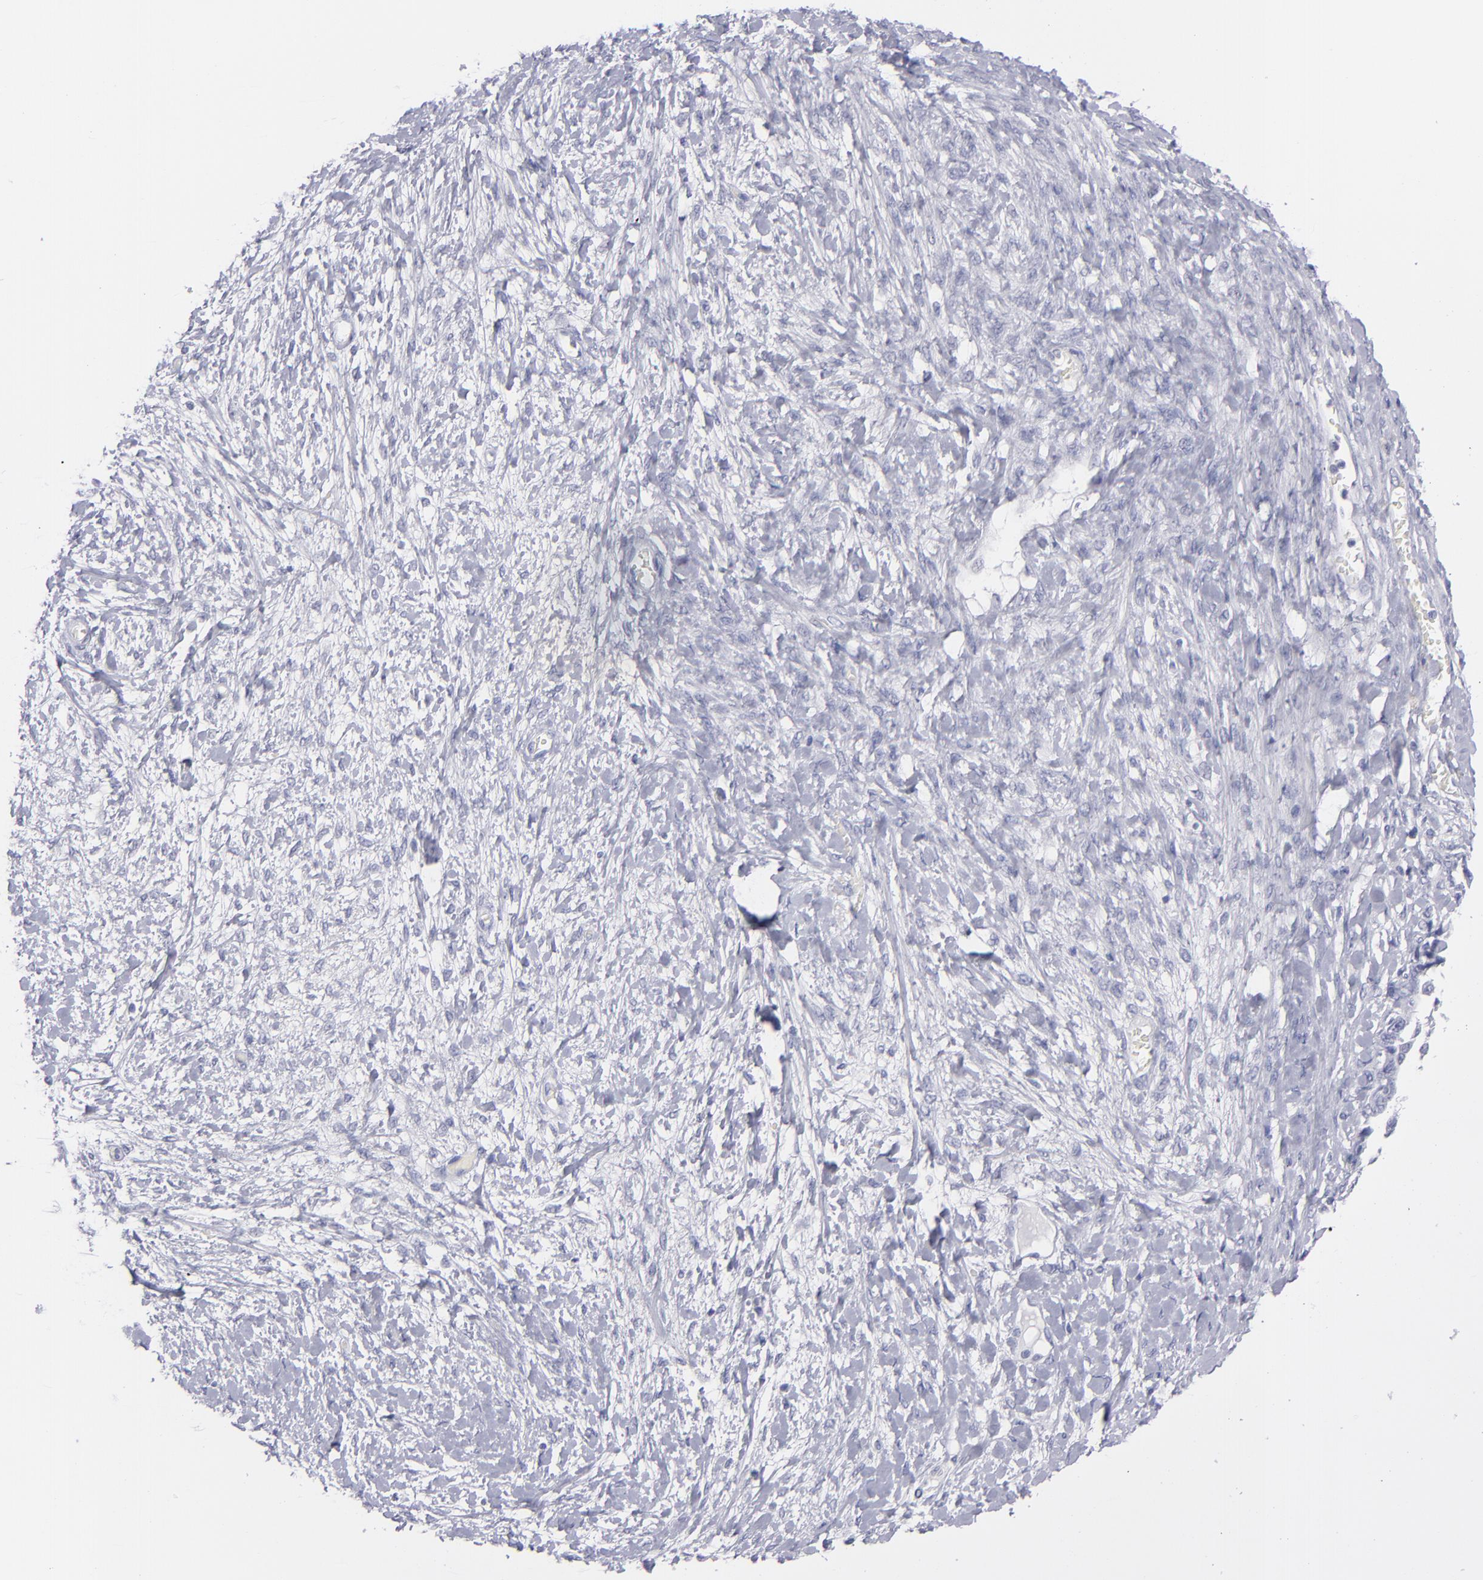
{"staining": {"intensity": "negative", "quantity": "none", "location": "none"}, "tissue": "ovarian cancer", "cell_type": "Tumor cells", "image_type": "cancer", "snomed": [{"axis": "morphology", "description": "Cystadenocarcinoma, serous, NOS"}, {"axis": "topography", "description": "Ovary"}], "caption": "Ovarian cancer was stained to show a protein in brown. There is no significant expression in tumor cells.", "gene": "MYH11", "patient": {"sex": "female", "age": 69}}